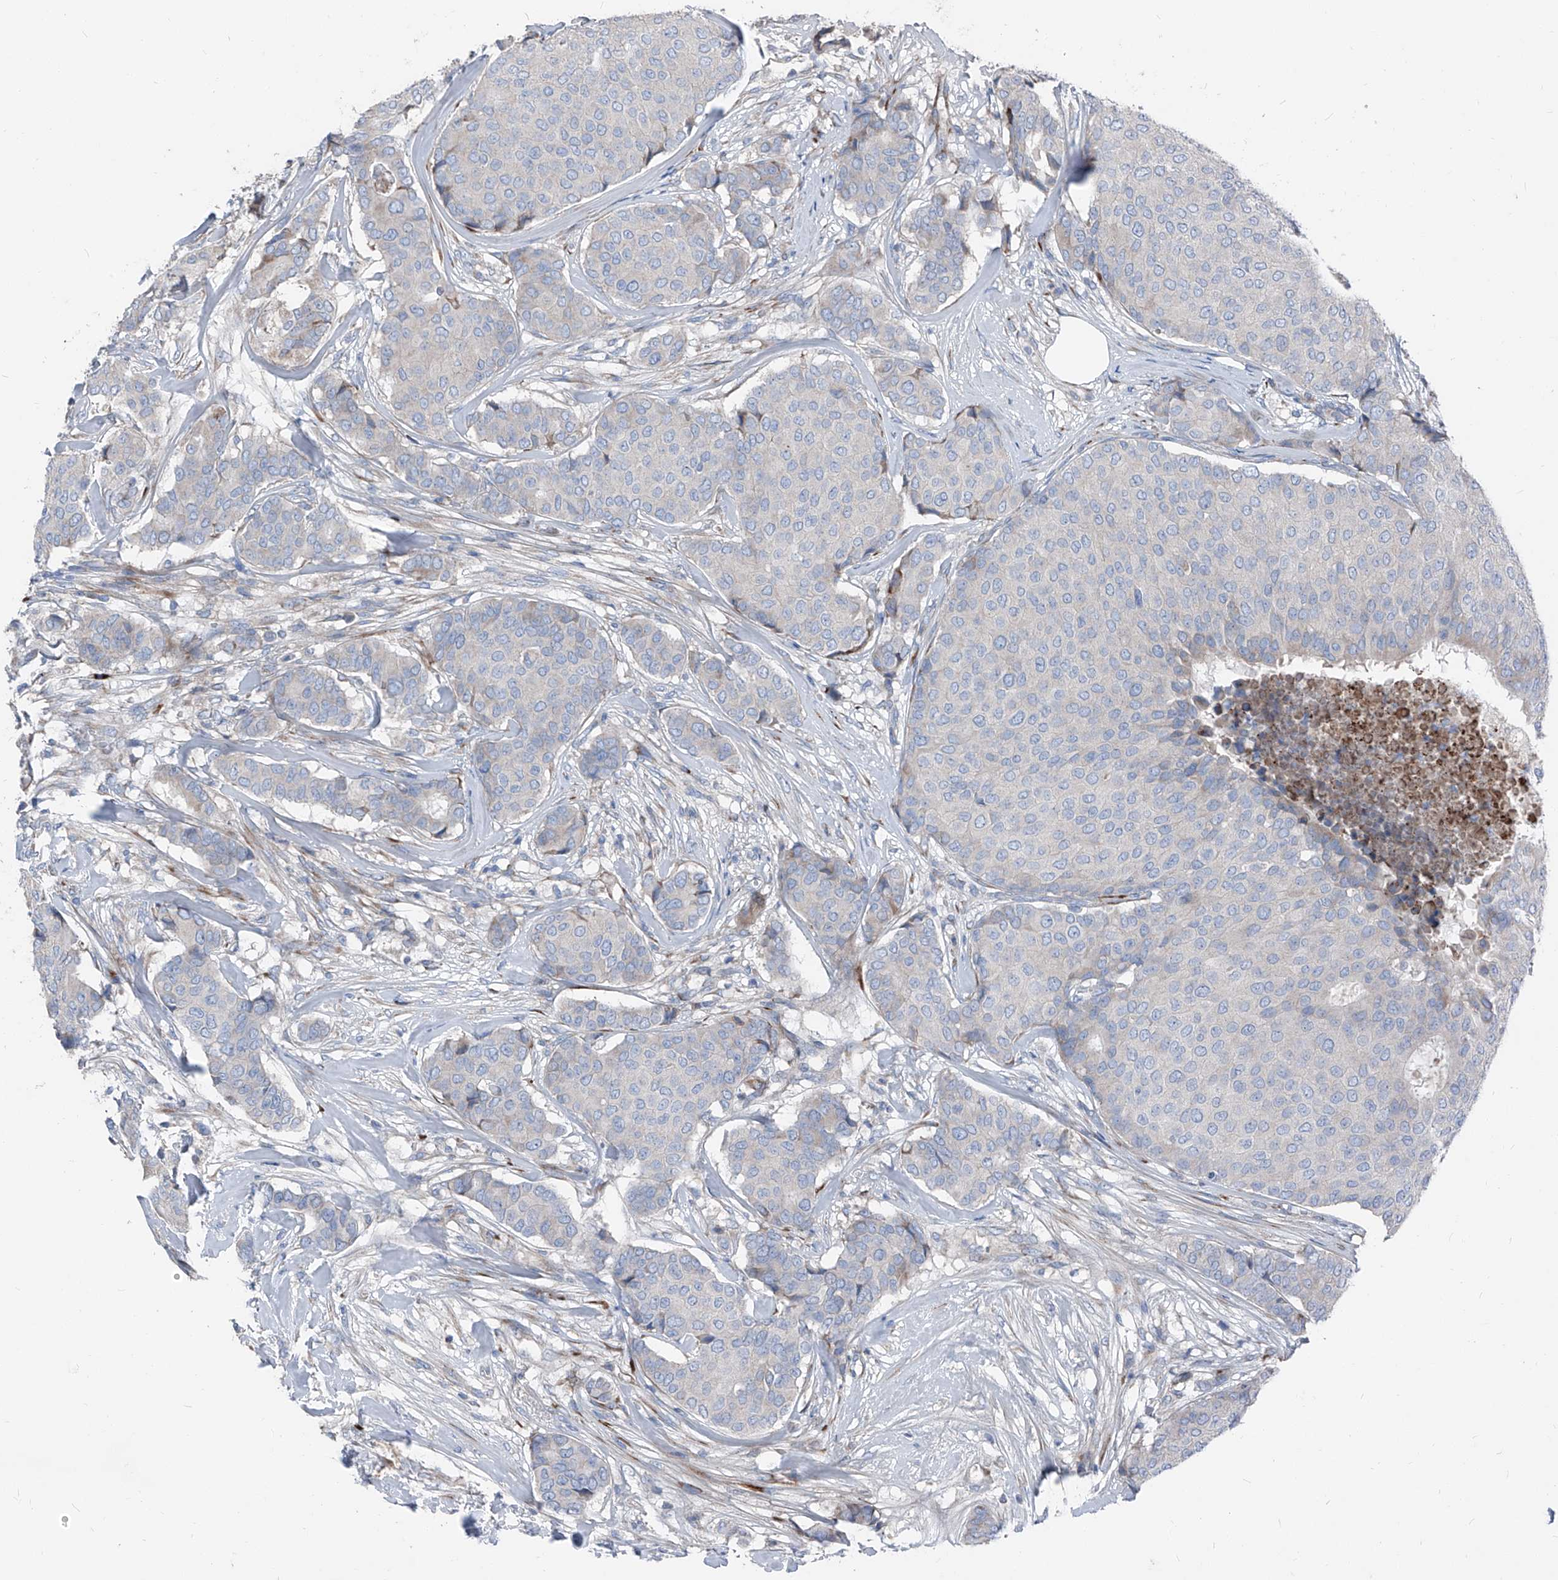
{"staining": {"intensity": "negative", "quantity": "none", "location": "none"}, "tissue": "breast cancer", "cell_type": "Tumor cells", "image_type": "cancer", "snomed": [{"axis": "morphology", "description": "Duct carcinoma"}, {"axis": "topography", "description": "Breast"}], "caption": "Human infiltrating ductal carcinoma (breast) stained for a protein using immunohistochemistry (IHC) demonstrates no staining in tumor cells.", "gene": "IFI27", "patient": {"sex": "female", "age": 75}}